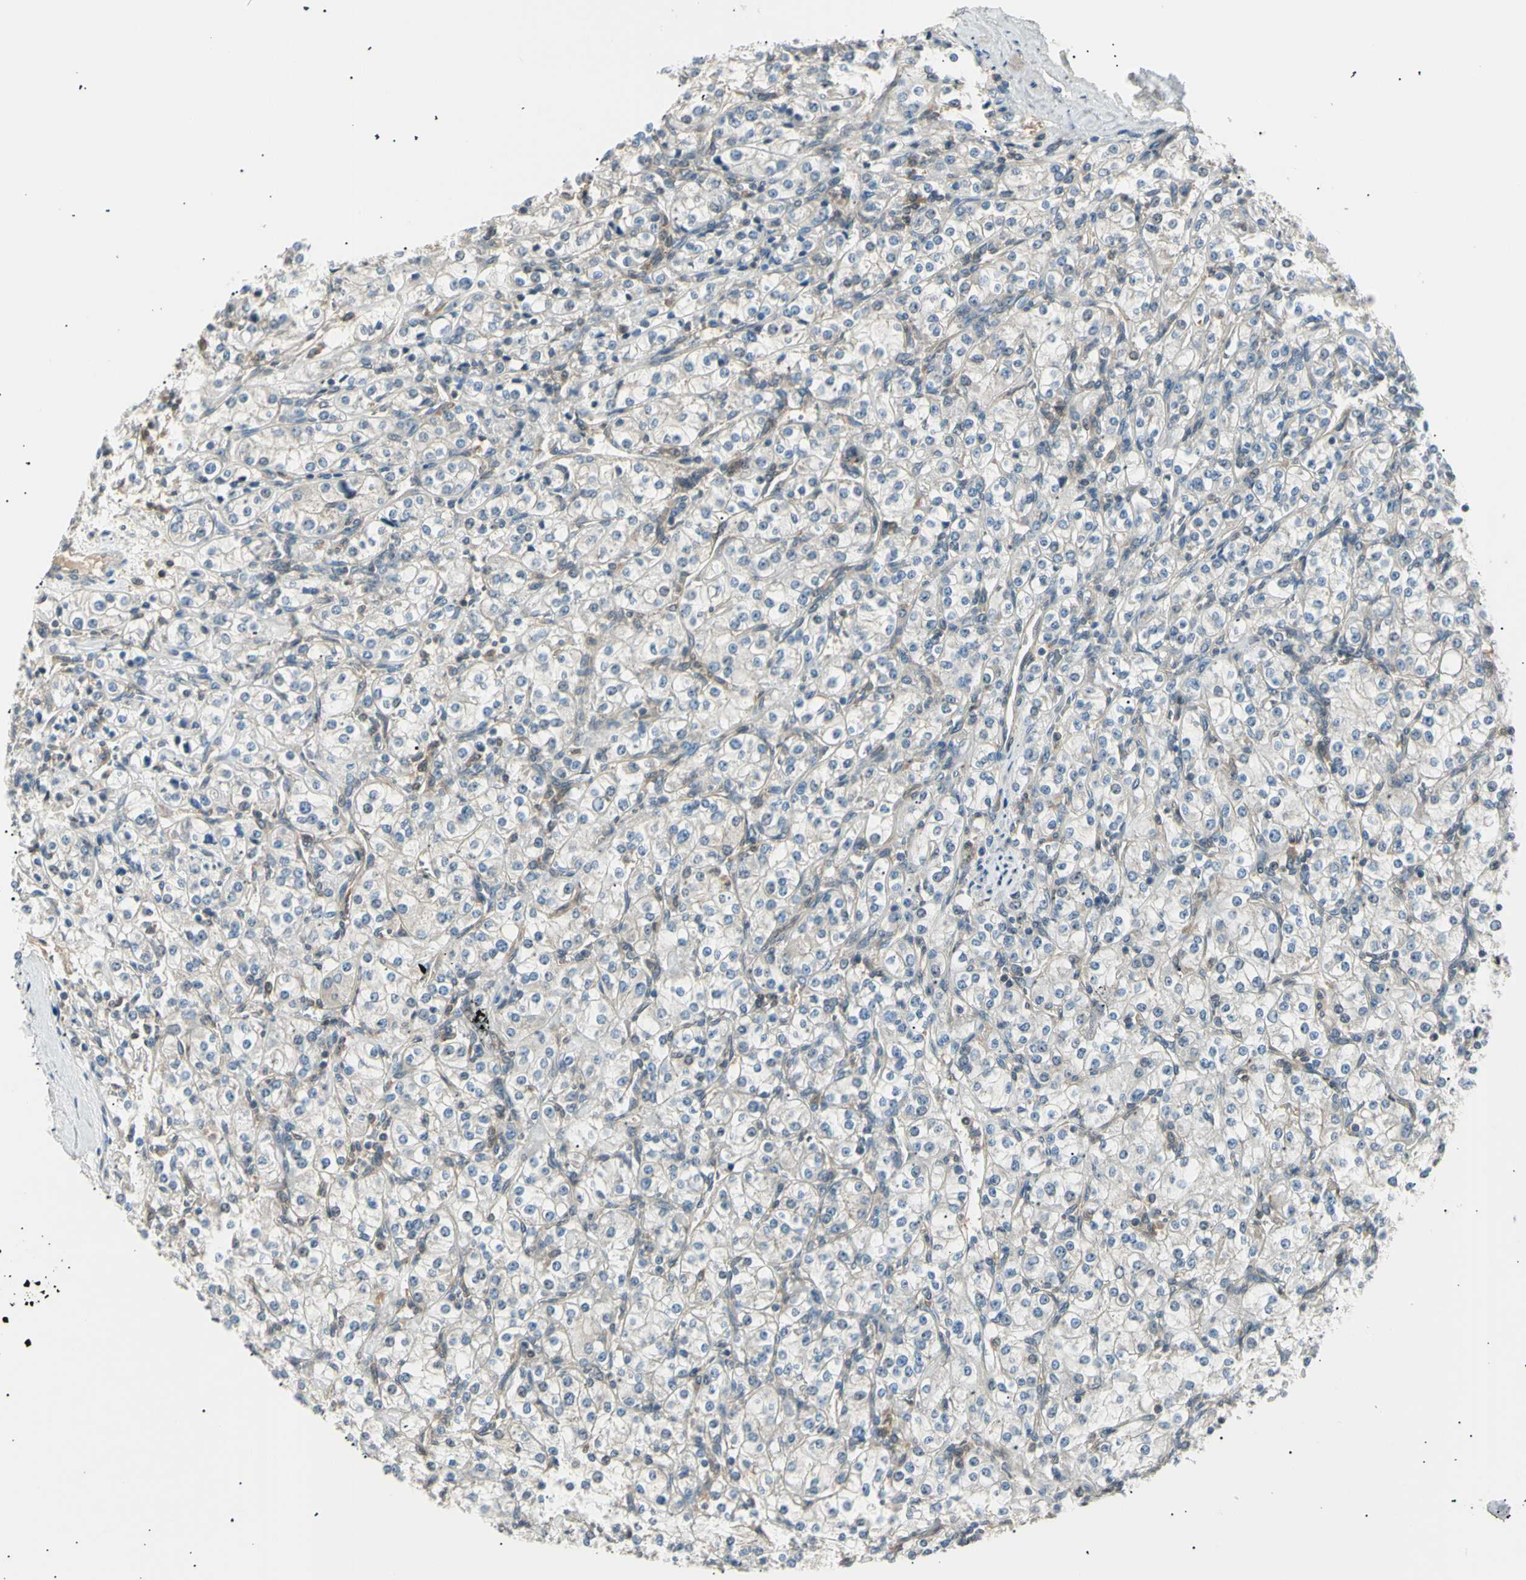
{"staining": {"intensity": "negative", "quantity": "none", "location": "none"}, "tissue": "renal cancer", "cell_type": "Tumor cells", "image_type": "cancer", "snomed": [{"axis": "morphology", "description": "Adenocarcinoma, NOS"}, {"axis": "topography", "description": "Kidney"}], "caption": "Tumor cells are negative for protein expression in human renal cancer.", "gene": "LHPP", "patient": {"sex": "male", "age": 77}}